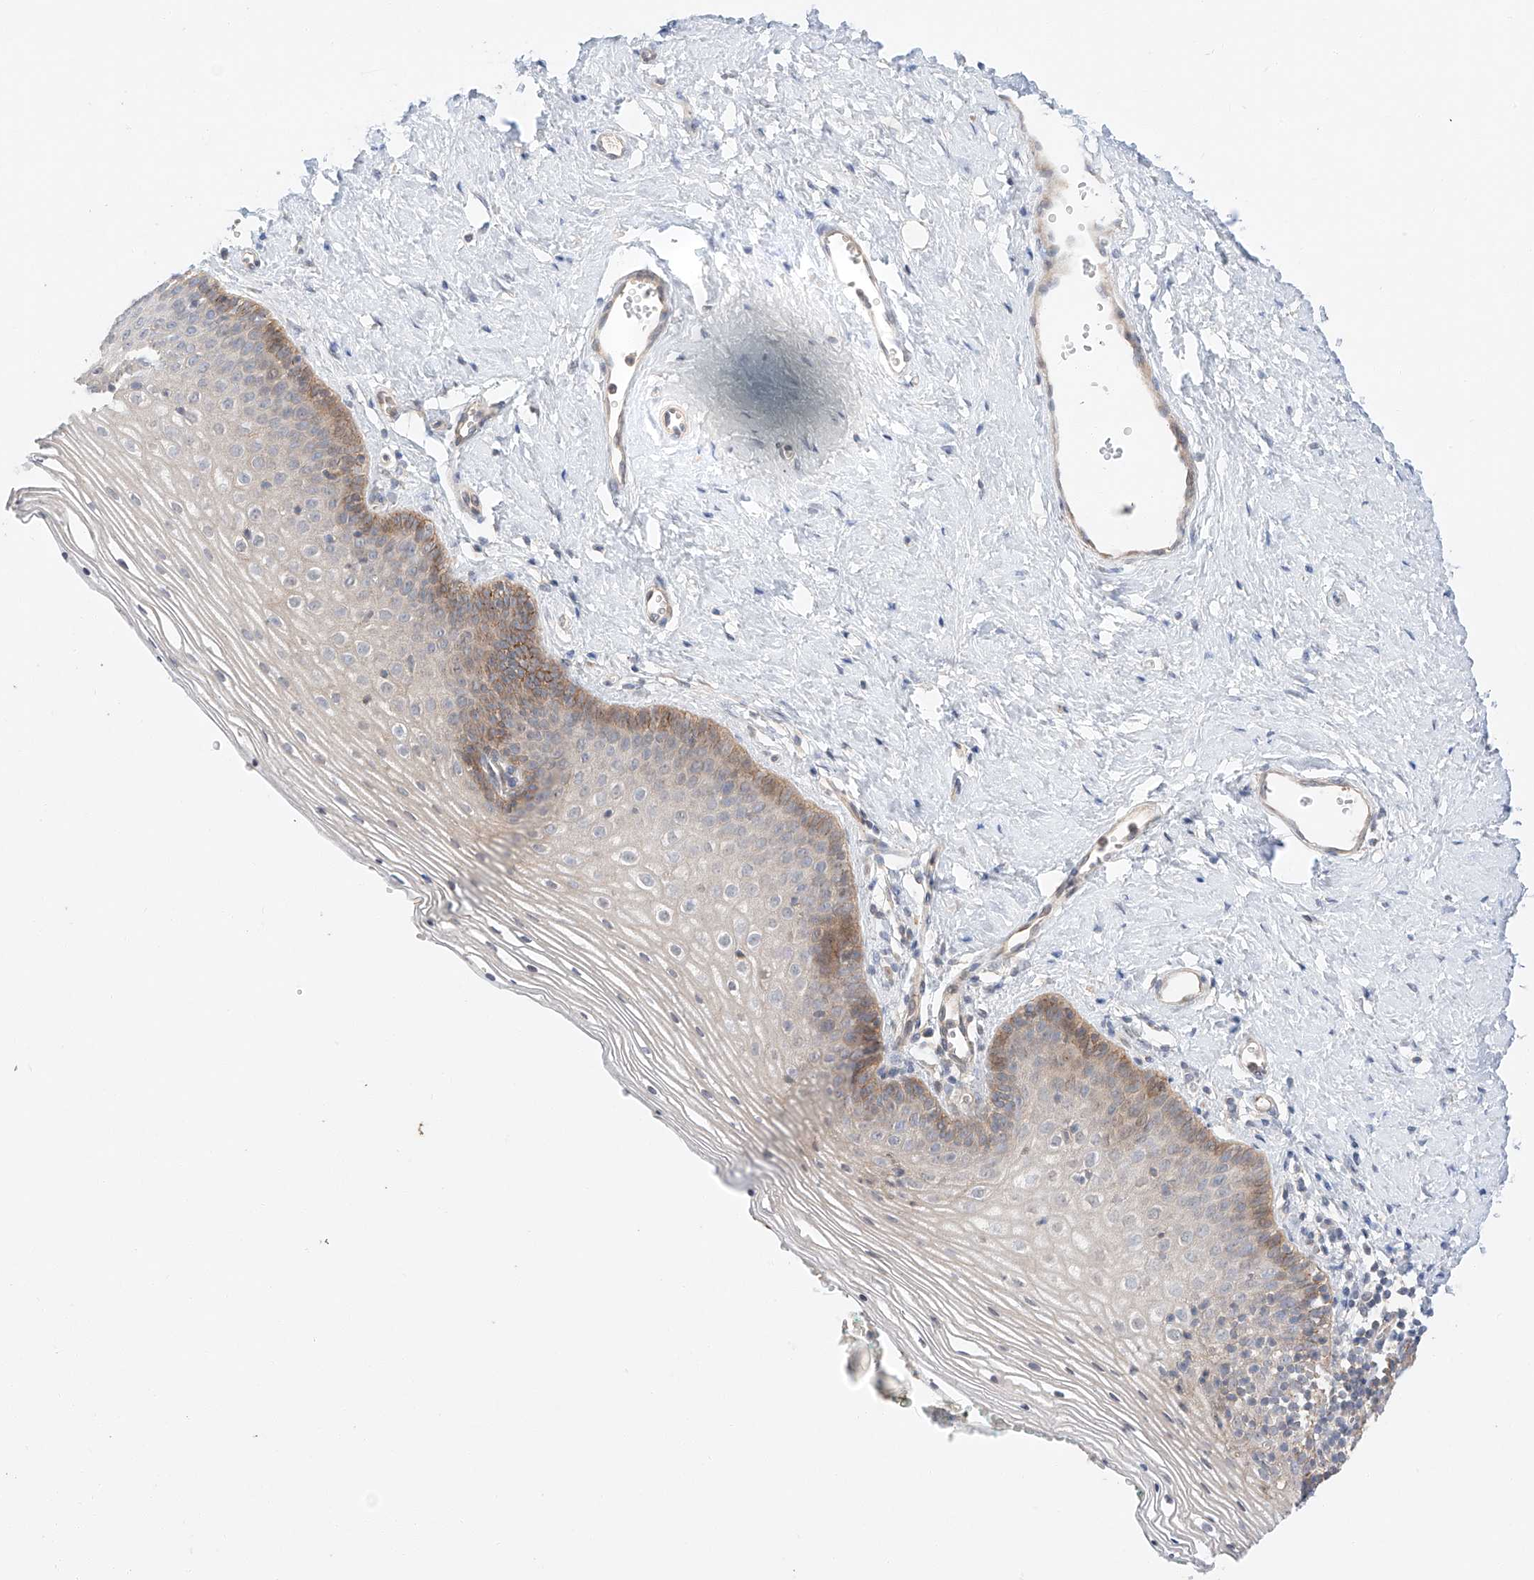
{"staining": {"intensity": "moderate", "quantity": "25%-75%", "location": "cytoplasmic/membranous"}, "tissue": "vagina", "cell_type": "Squamous epithelial cells", "image_type": "normal", "snomed": [{"axis": "morphology", "description": "Normal tissue, NOS"}, {"axis": "topography", "description": "Vagina"}], "caption": "Vagina stained with immunohistochemistry (IHC) displays moderate cytoplasmic/membranous expression in approximately 25%-75% of squamous epithelial cells.", "gene": "XPNPEP1", "patient": {"sex": "female", "age": 32}}